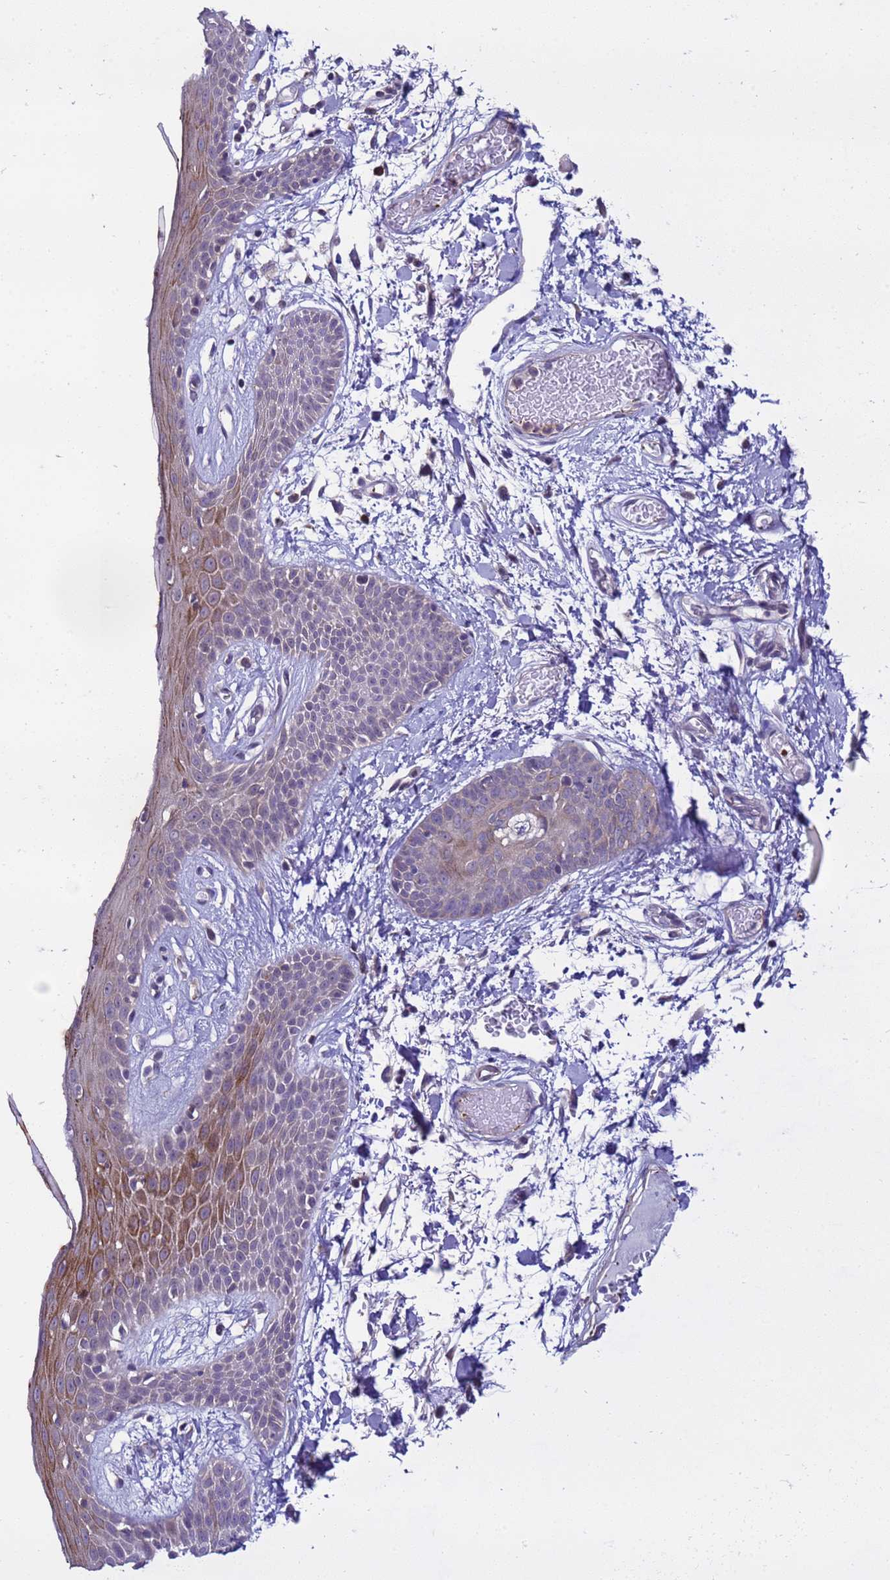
{"staining": {"intensity": "weak", "quantity": ">75%", "location": "cytoplasmic/membranous"}, "tissue": "skin", "cell_type": "Fibroblasts", "image_type": "normal", "snomed": [{"axis": "morphology", "description": "Normal tissue, NOS"}, {"axis": "topography", "description": "Skin"}], "caption": "Weak cytoplasmic/membranous expression for a protein is present in approximately >75% of fibroblasts of benign skin using immunohistochemistry (IHC).", "gene": "GEN1", "patient": {"sex": "male", "age": 79}}